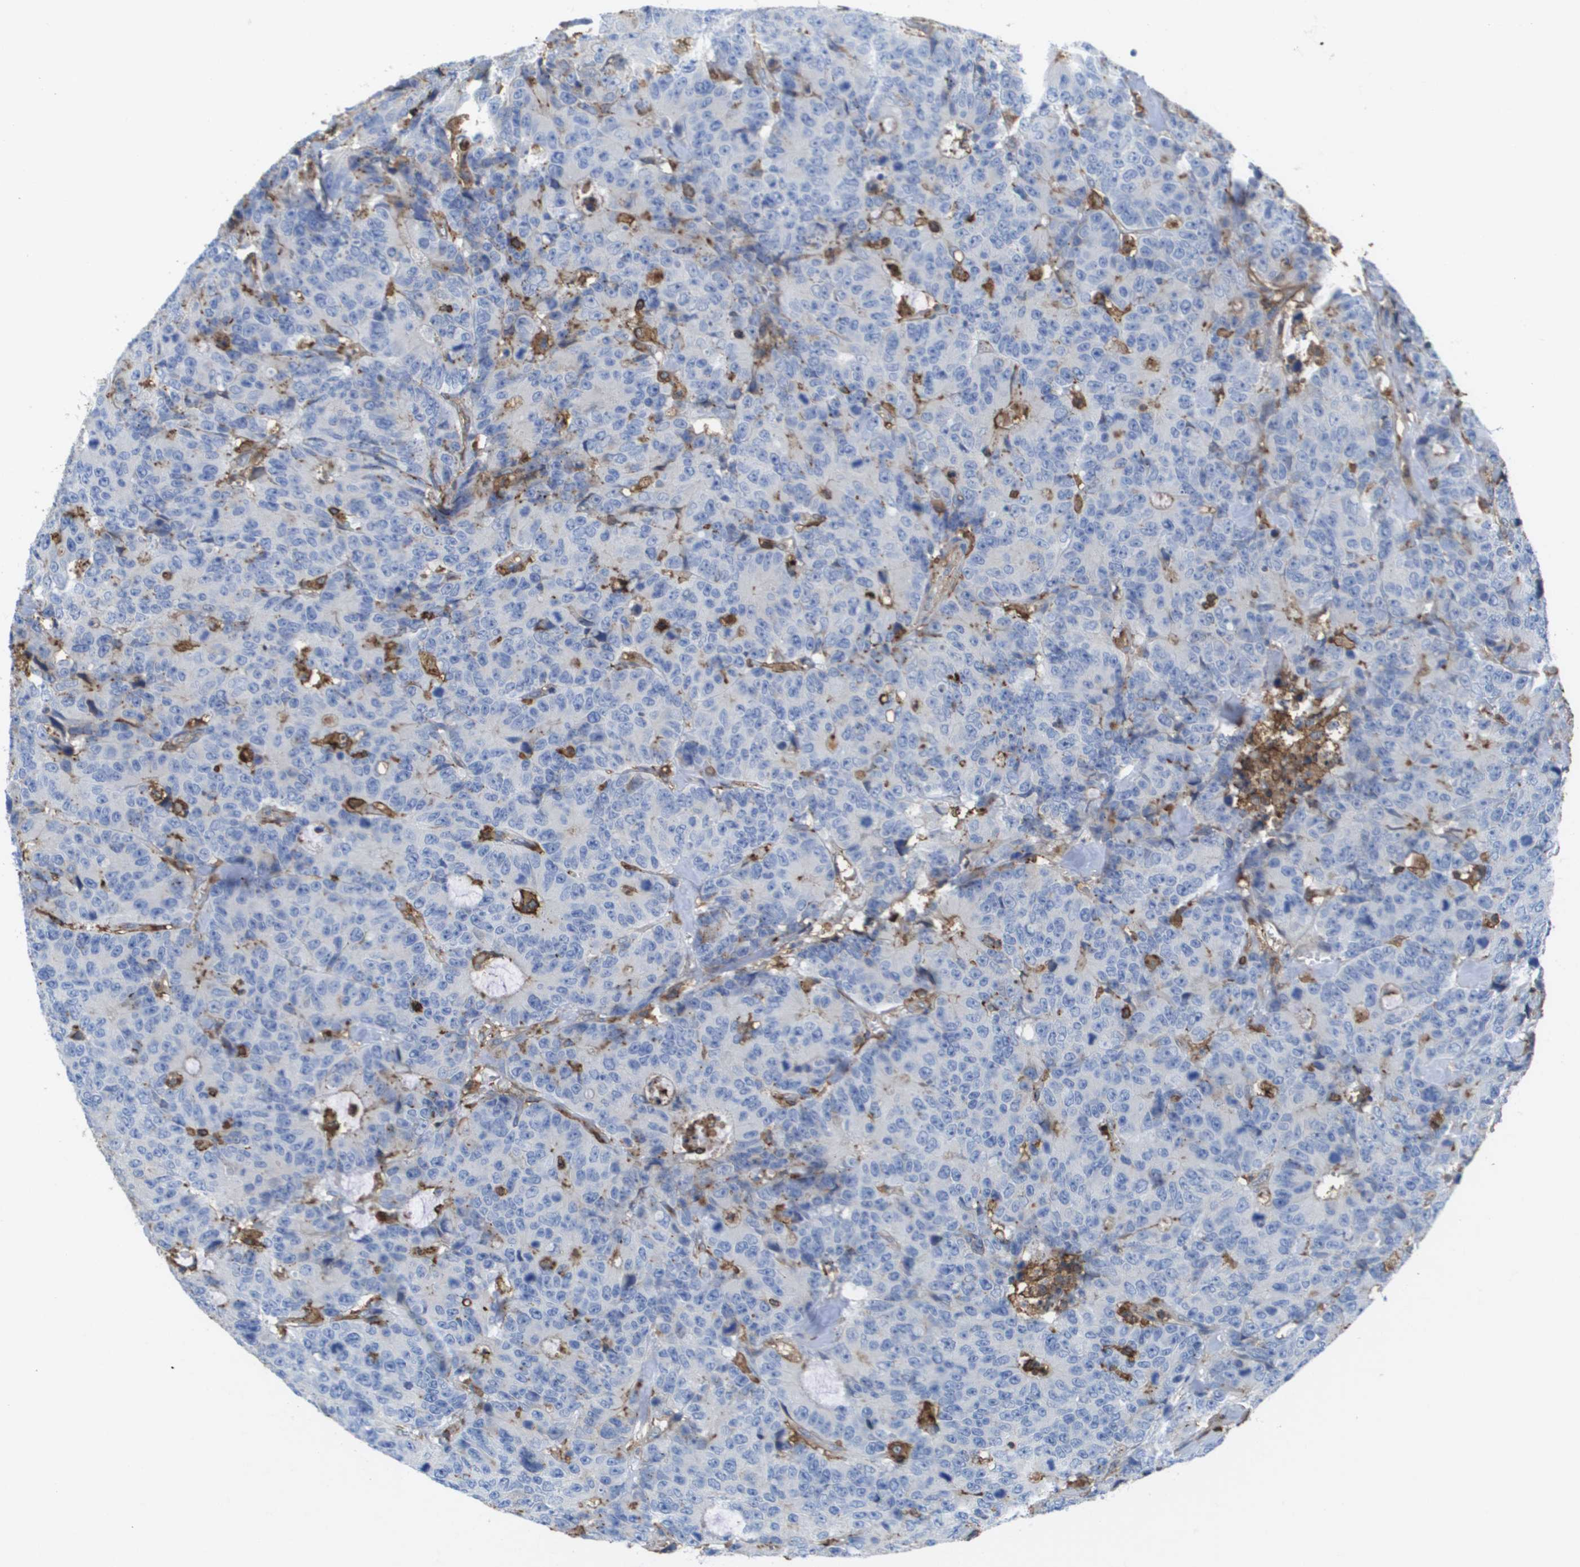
{"staining": {"intensity": "negative", "quantity": "none", "location": "none"}, "tissue": "colorectal cancer", "cell_type": "Tumor cells", "image_type": "cancer", "snomed": [{"axis": "morphology", "description": "Adenocarcinoma, NOS"}, {"axis": "topography", "description": "Colon"}], "caption": "Tumor cells are negative for protein expression in human colorectal cancer. The staining was performed using DAB to visualize the protein expression in brown, while the nuclei were stained in blue with hematoxylin (Magnification: 20x).", "gene": "PASK", "patient": {"sex": "female", "age": 86}}